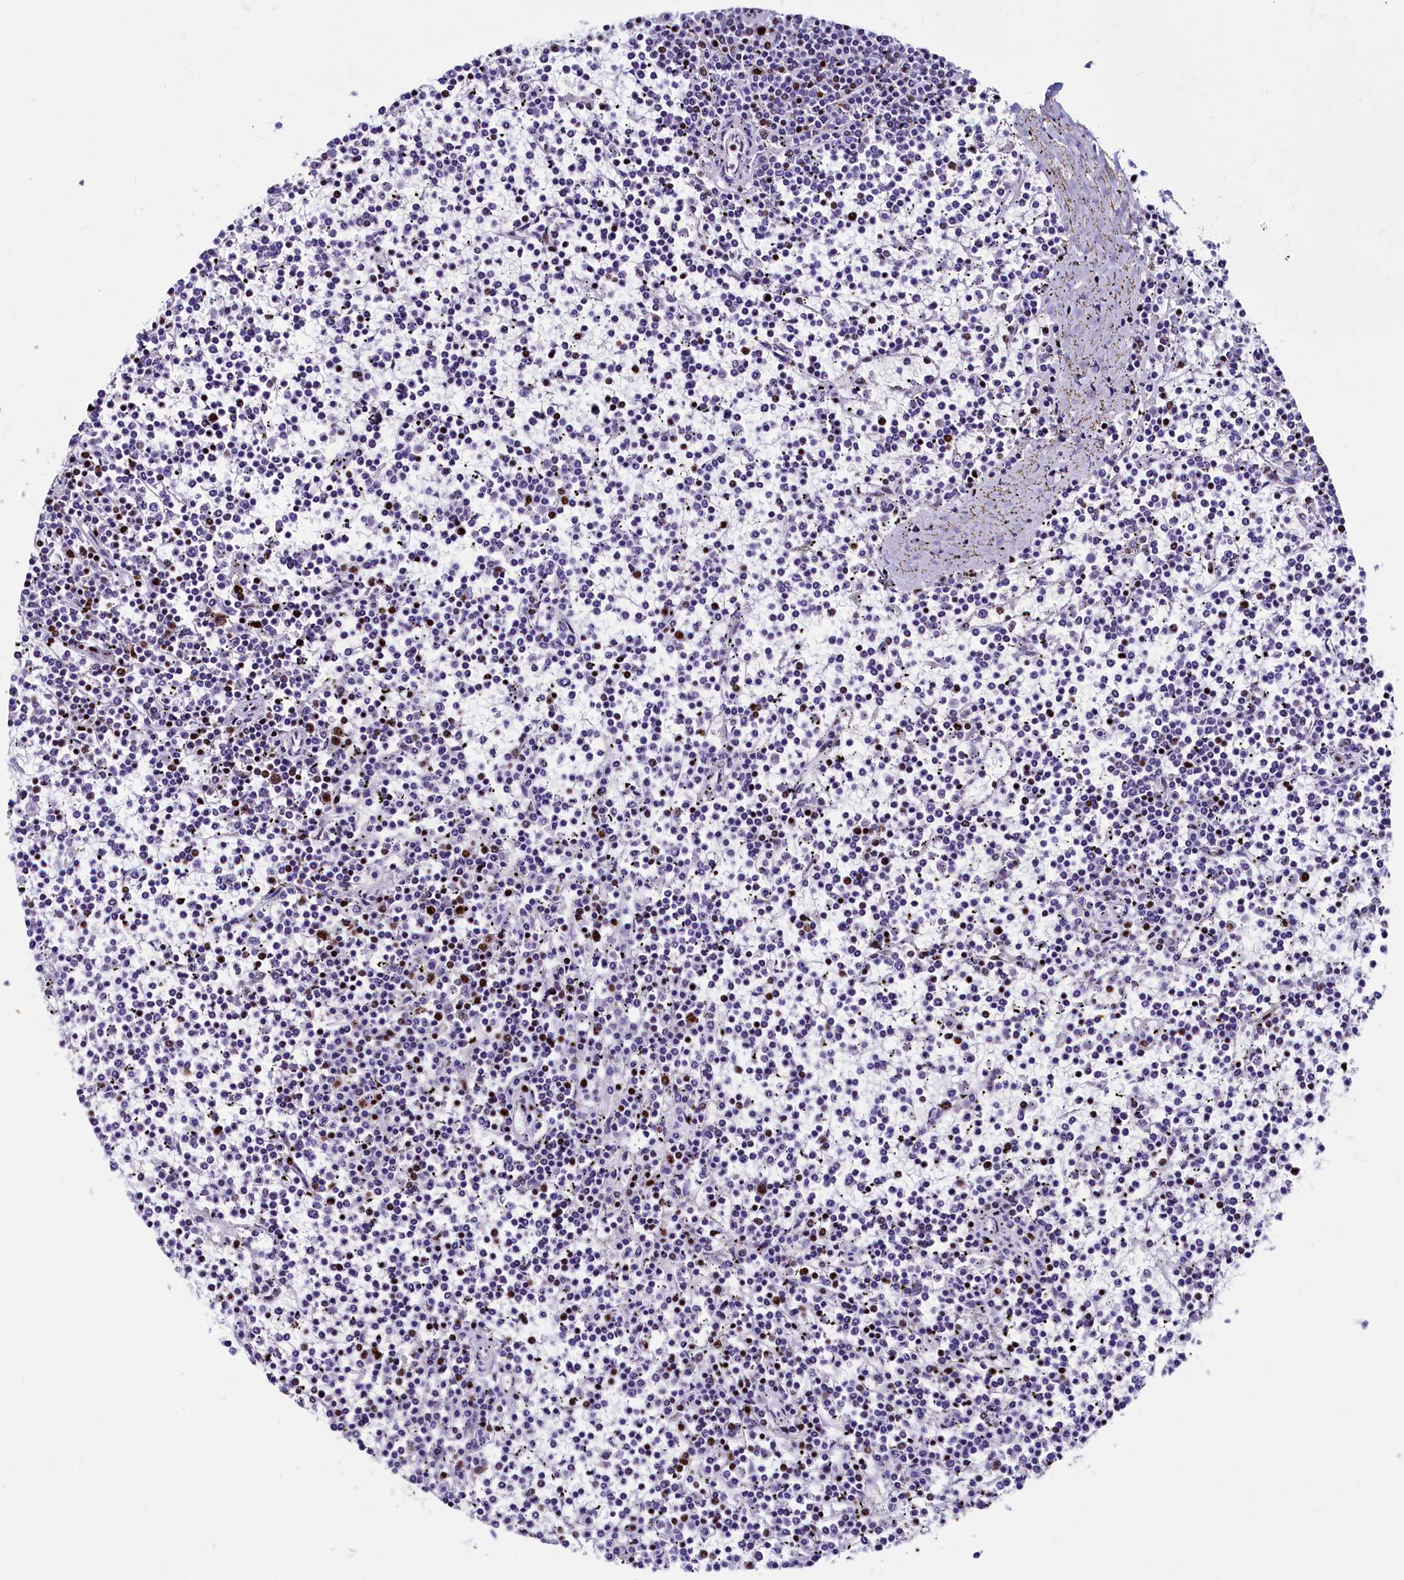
{"staining": {"intensity": "moderate", "quantity": "<25%", "location": "nuclear"}, "tissue": "lymphoma", "cell_type": "Tumor cells", "image_type": "cancer", "snomed": [{"axis": "morphology", "description": "Malignant lymphoma, non-Hodgkin's type, Low grade"}, {"axis": "topography", "description": "Spleen"}], "caption": "IHC histopathology image of neoplastic tissue: human malignant lymphoma, non-Hodgkin's type (low-grade) stained using immunohistochemistry (IHC) displays low levels of moderate protein expression localized specifically in the nuclear of tumor cells, appearing as a nuclear brown color.", "gene": "SRRM2", "patient": {"sex": "female", "age": 19}}